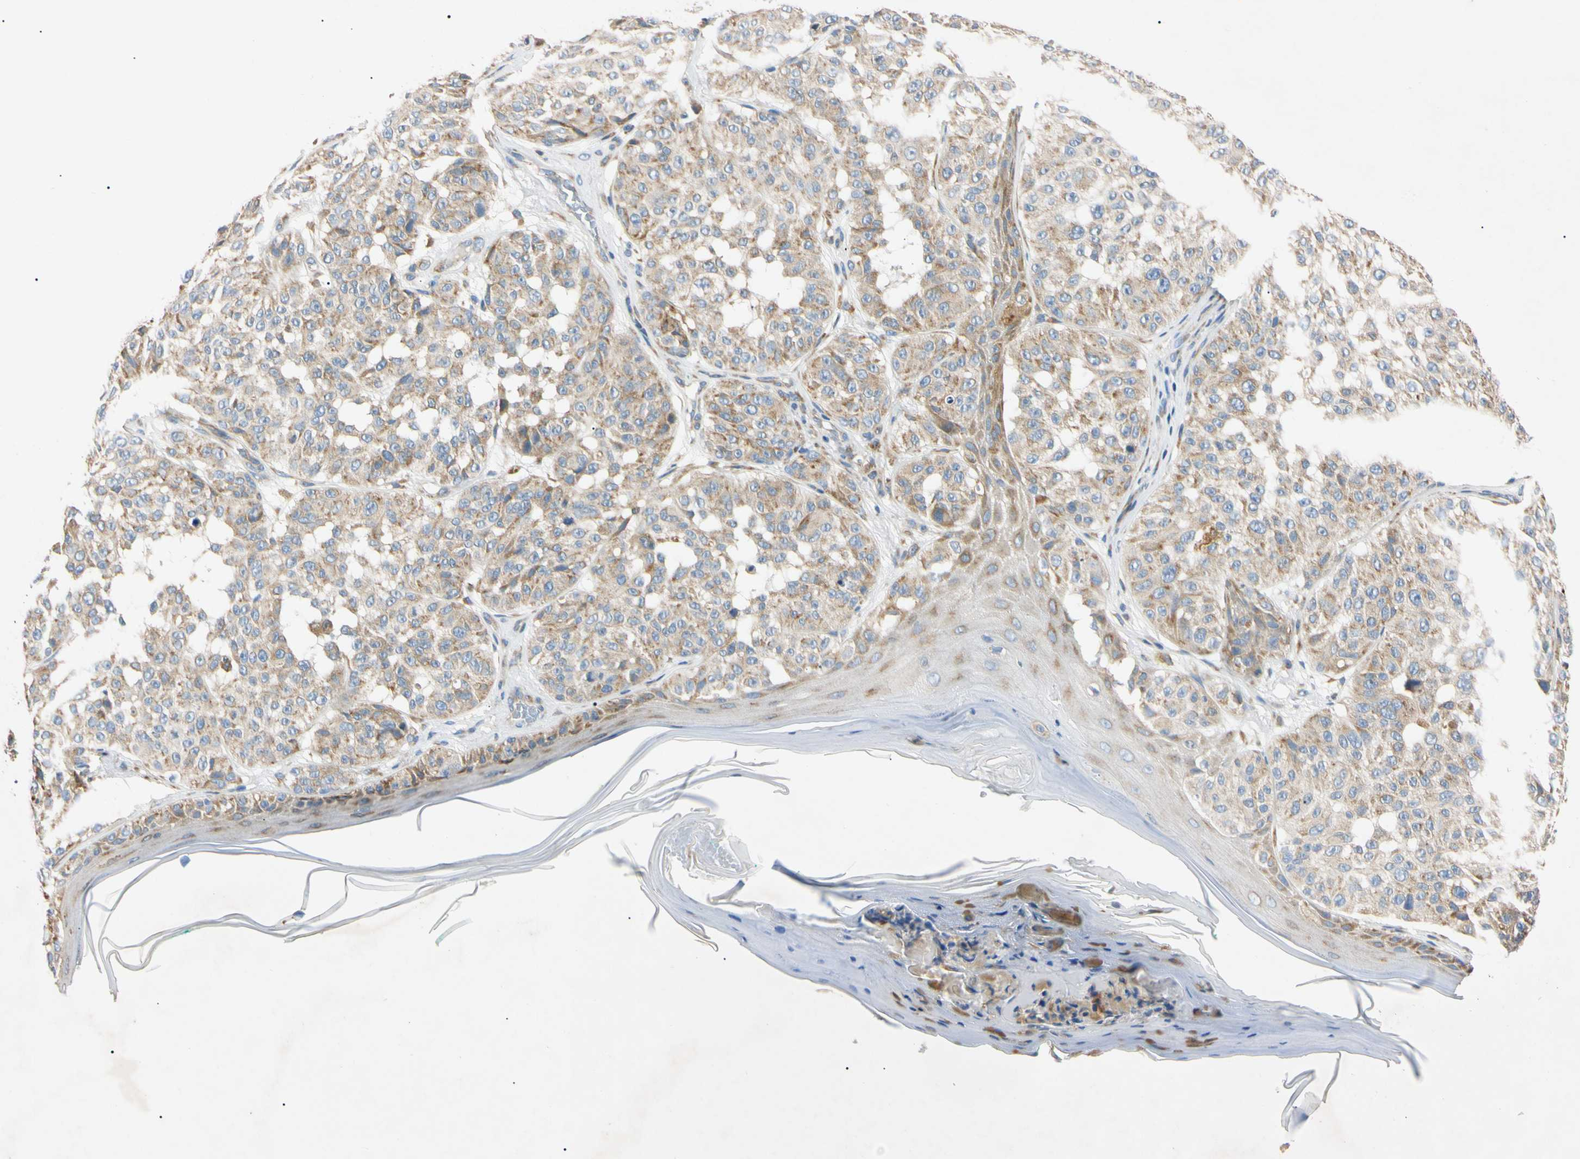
{"staining": {"intensity": "moderate", "quantity": ">75%", "location": "cytoplasmic/membranous"}, "tissue": "melanoma", "cell_type": "Tumor cells", "image_type": "cancer", "snomed": [{"axis": "morphology", "description": "Malignant melanoma, NOS"}, {"axis": "topography", "description": "Skin"}], "caption": "Immunohistochemical staining of human malignant melanoma demonstrates medium levels of moderate cytoplasmic/membranous protein staining in about >75% of tumor cells.", "gene": "DNAJB12", "patient": {"sex": "female", "age": 46}}